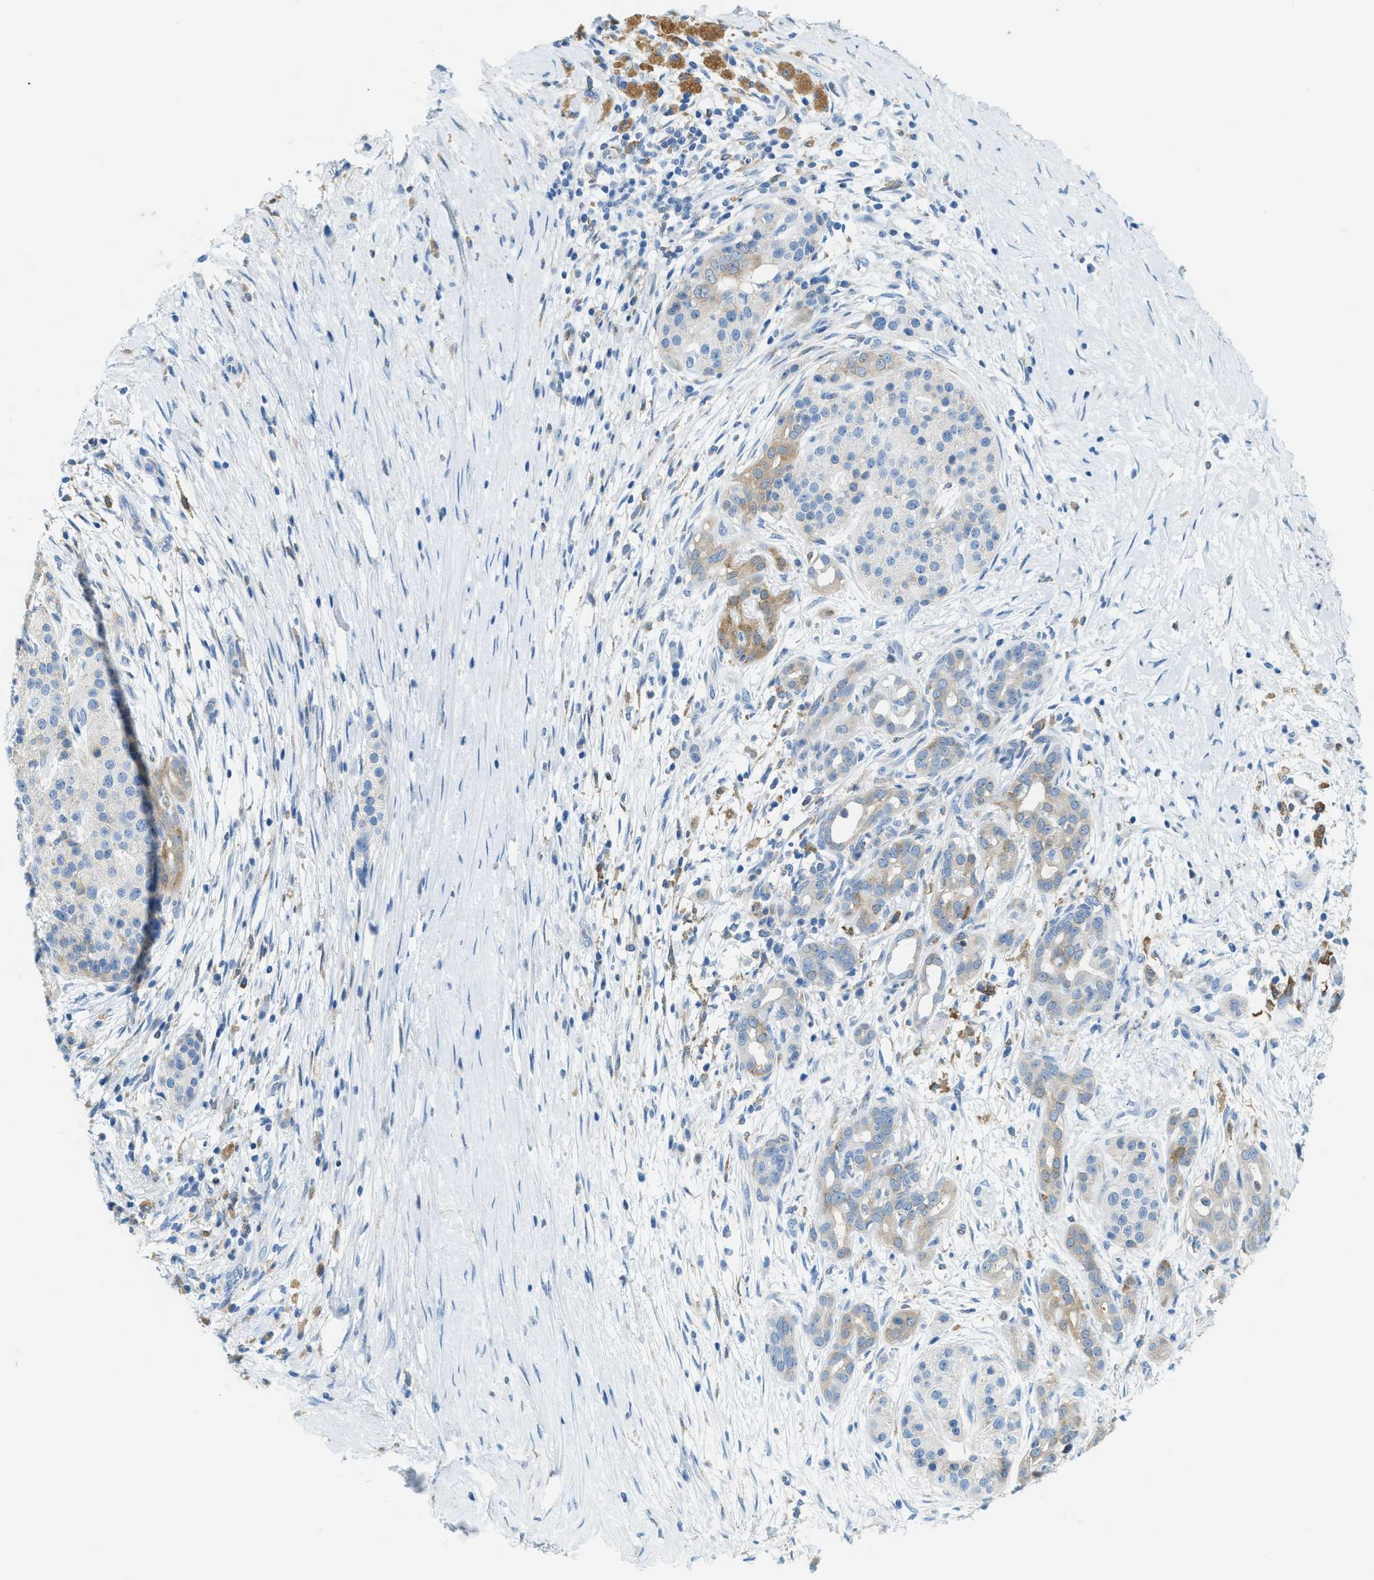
{"staining": {"intensity": "weak", "quantity": "<25%", "location": "cytoplasmic/membranous"}, "tissue": "pancreatic cancer", "cell_type": "Tumor cells", "image_type": "cancer", "snomed": [{"axis": "morphology", "description": "Adenocarcinoma, NOS"}, {"axis": "topography", "description": "Pancreas"}], "caption": "Immunohistochemistry image of neoplastic tissue: pancreatic cancer (adenocarcinoma) stained with DAB (3,3'-diaminobenzidine) shows no significant protein positivity in tumor cells. (Brightfield microscopy of DAB immunohistochemistry (IHC) at high magnification).", "gene": "MATCAP2", "patient": {"sex": "male", "age": 58}}